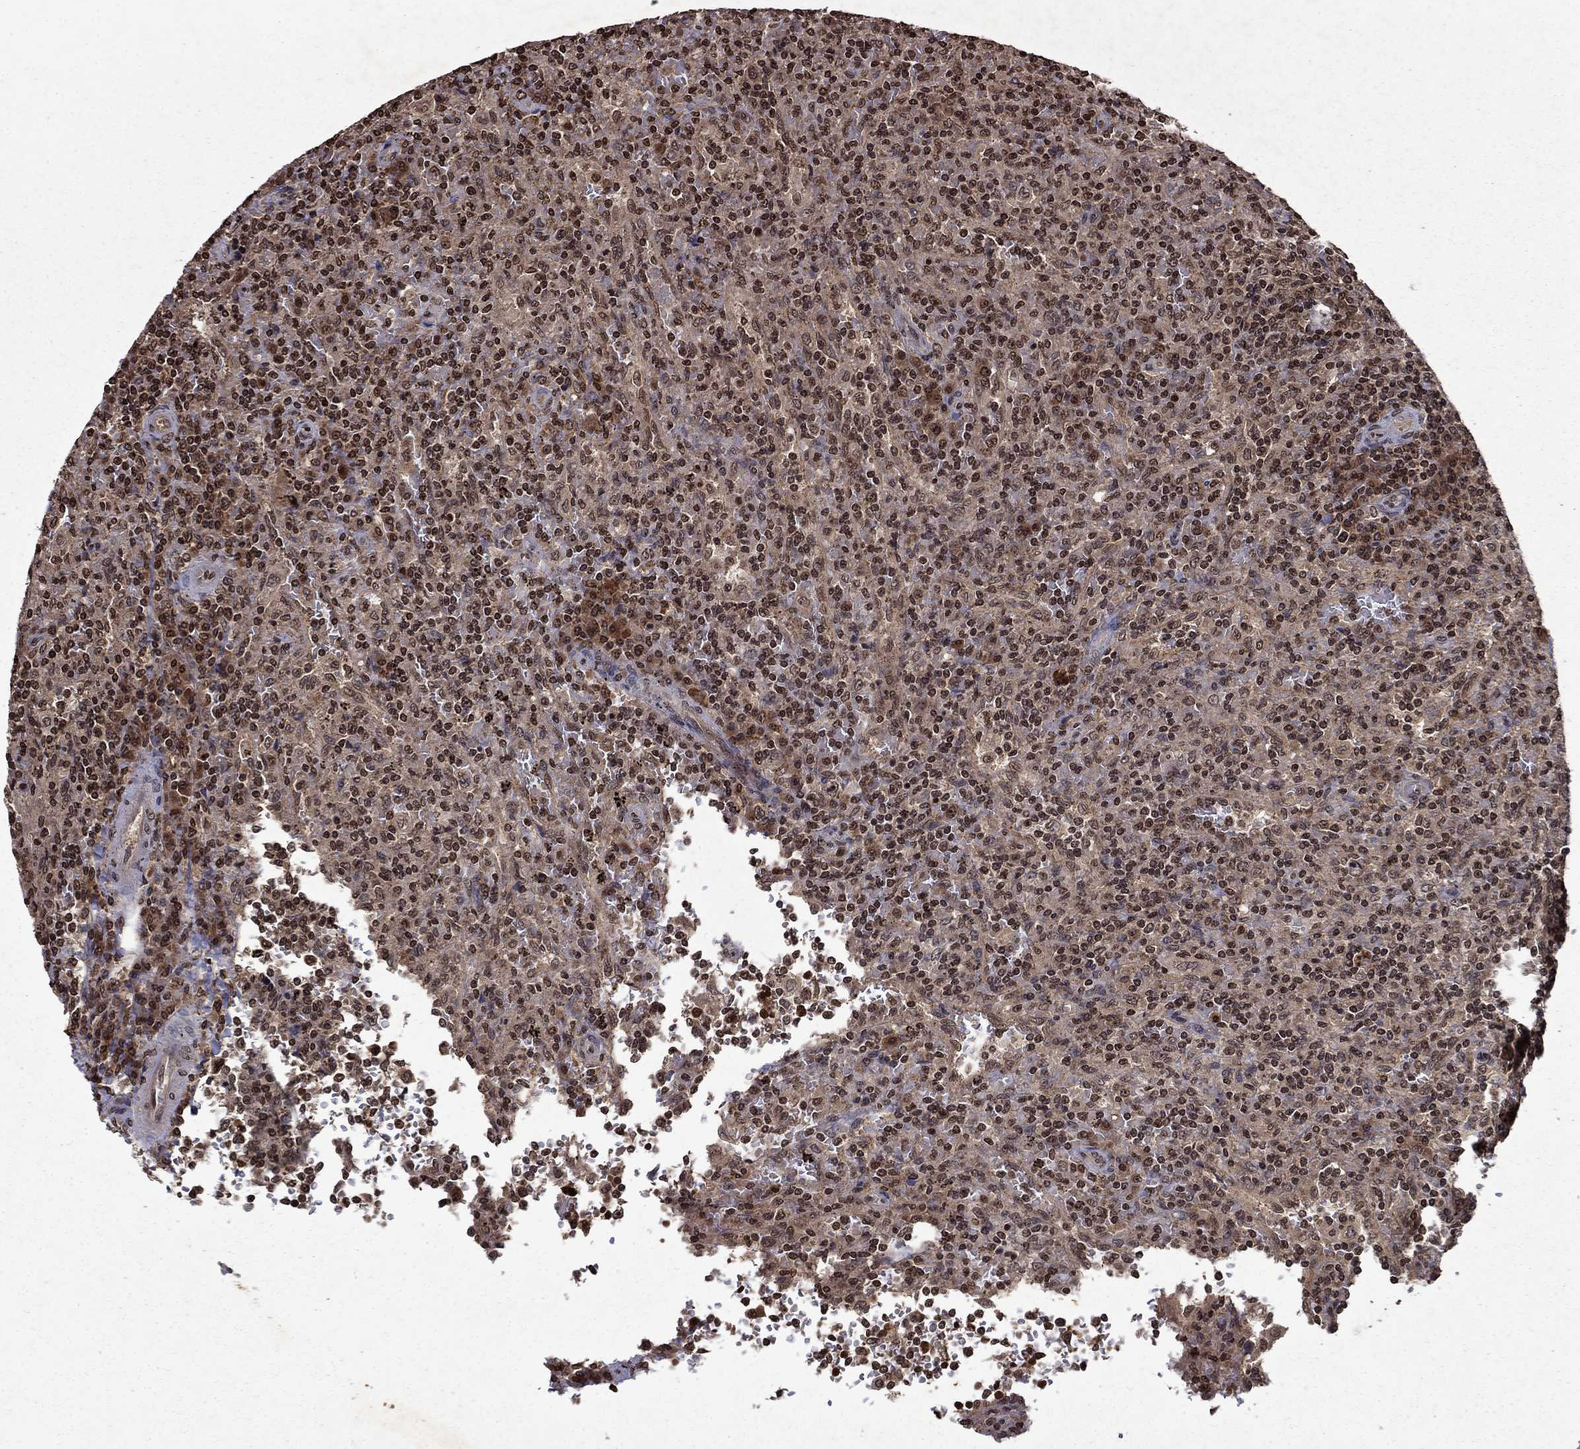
{"staining": {"intensity": "moderate", "quantity": "<25%", "location": "nuclear"}, "tissue": "lymphoma", "cell_type": "Tumor cells", "image_type": "cancer", "snomed": [{"axis": "morphology", "description": "Malignant lymphoma, non-Hodgkin's type, Low grade"}, {"axis": "topography", "description": "Spleen"}], "caption": "Immunohistochemistry (IHC) micrograph of human low-grade malignant lymphoma, non-Hodgkin's type stained for a protein (brown), which reveals low levels of moderate nuclear positivity in about <25% of tumor cells.", "gene": "PIN4", "patient": {"sex": "male", "age": 62}}